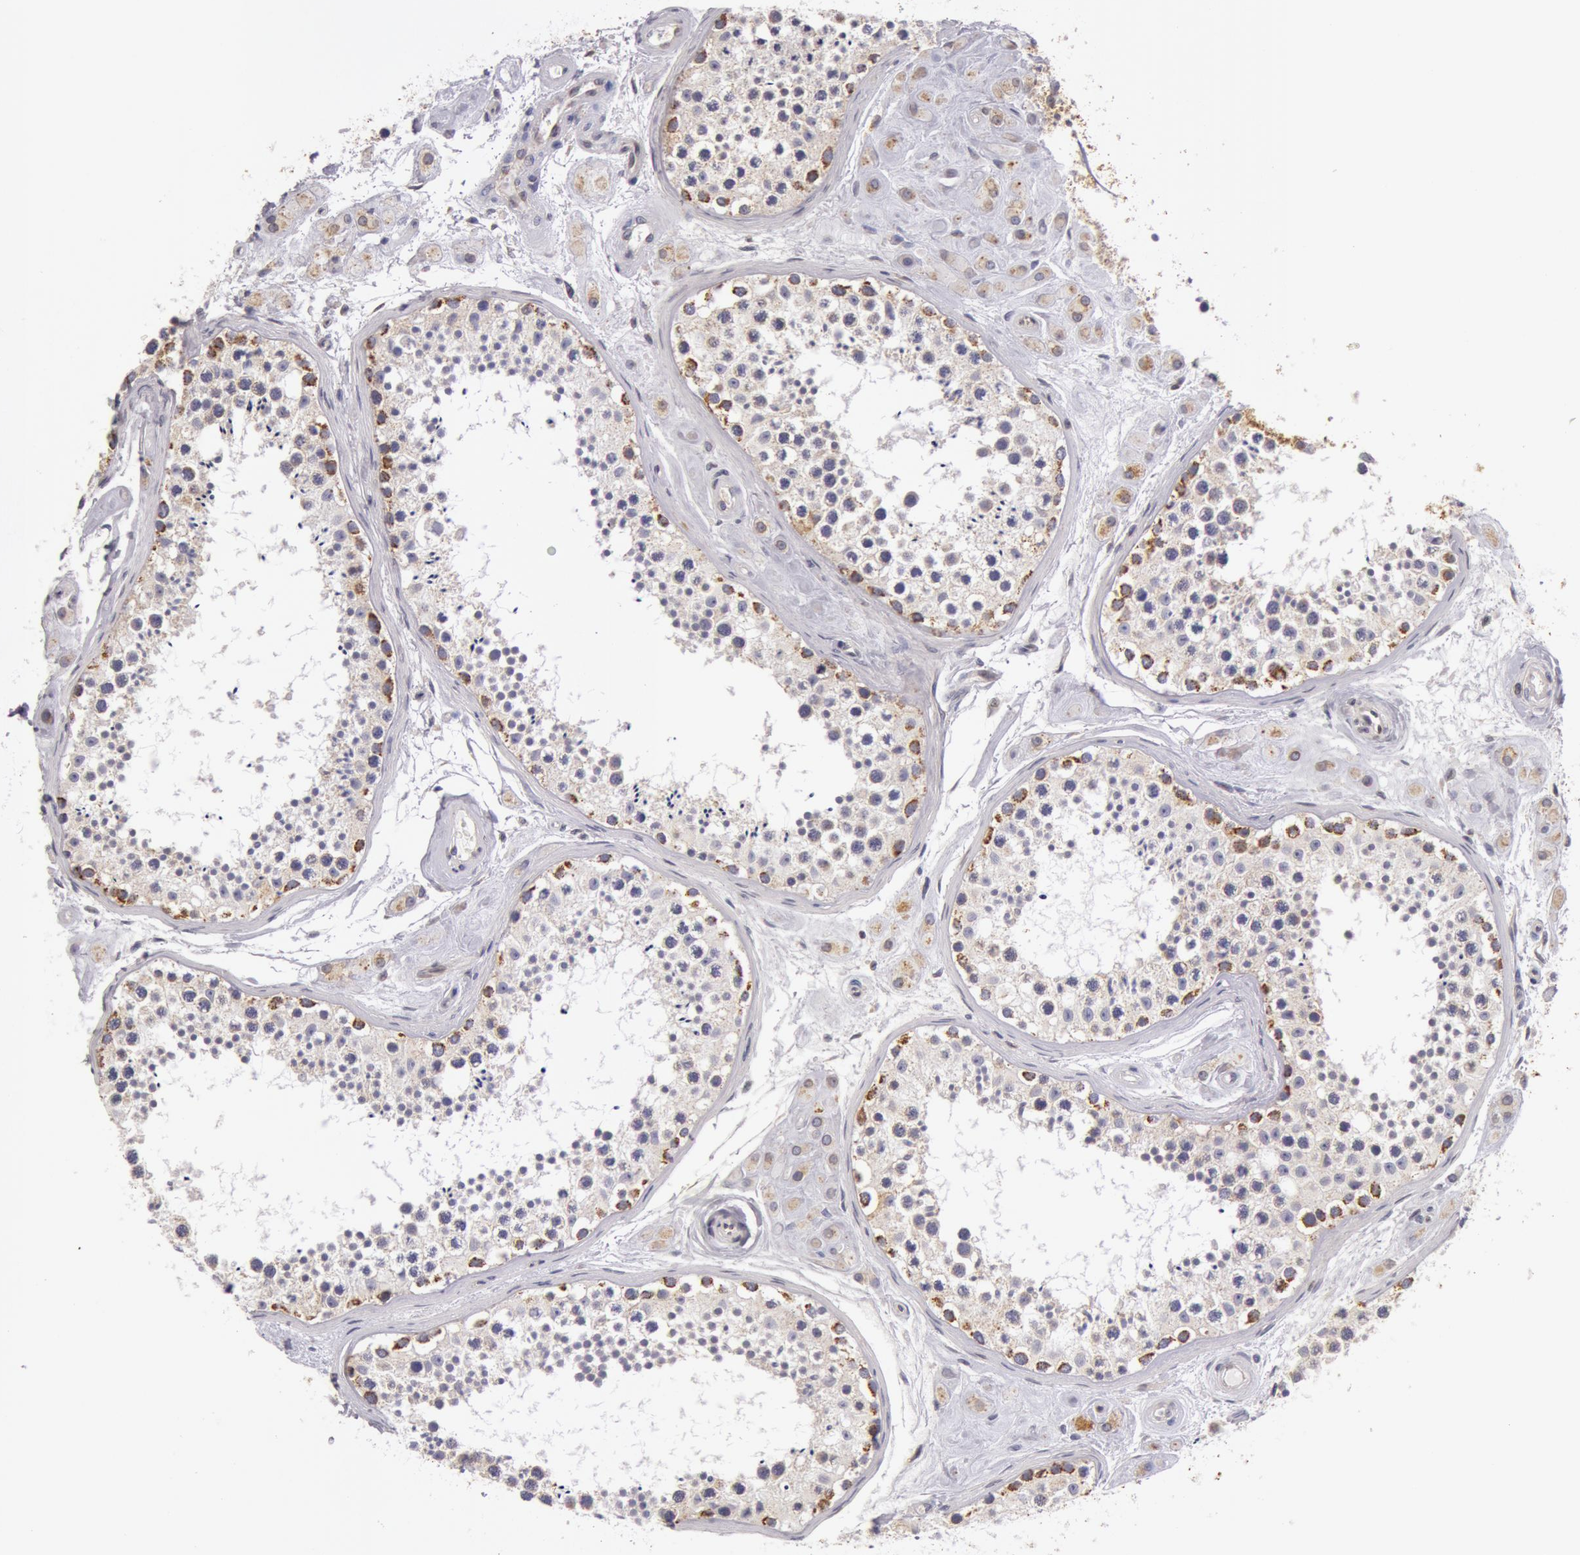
{"staining": {"intensity": "moderate", "quantity": "<25%", "location": "cytoplasmic/membranous"}, "tissue": "testis", "cell_type": "Cells in seminiferous ducts", "image_type": "normal", "snomed": [{"axis": "morphology", "description": "Normal tissue, NOS"}, {"axis": "topography", "description": "Testis"}], "caption": "Protein staining reveals moderate cytoplasmic/membranous expression in about <25% of cells in seminiferous ducts in unremarkable testis.", "gene": "KRT18", "patient": {"sex": "male", "age": 38}}